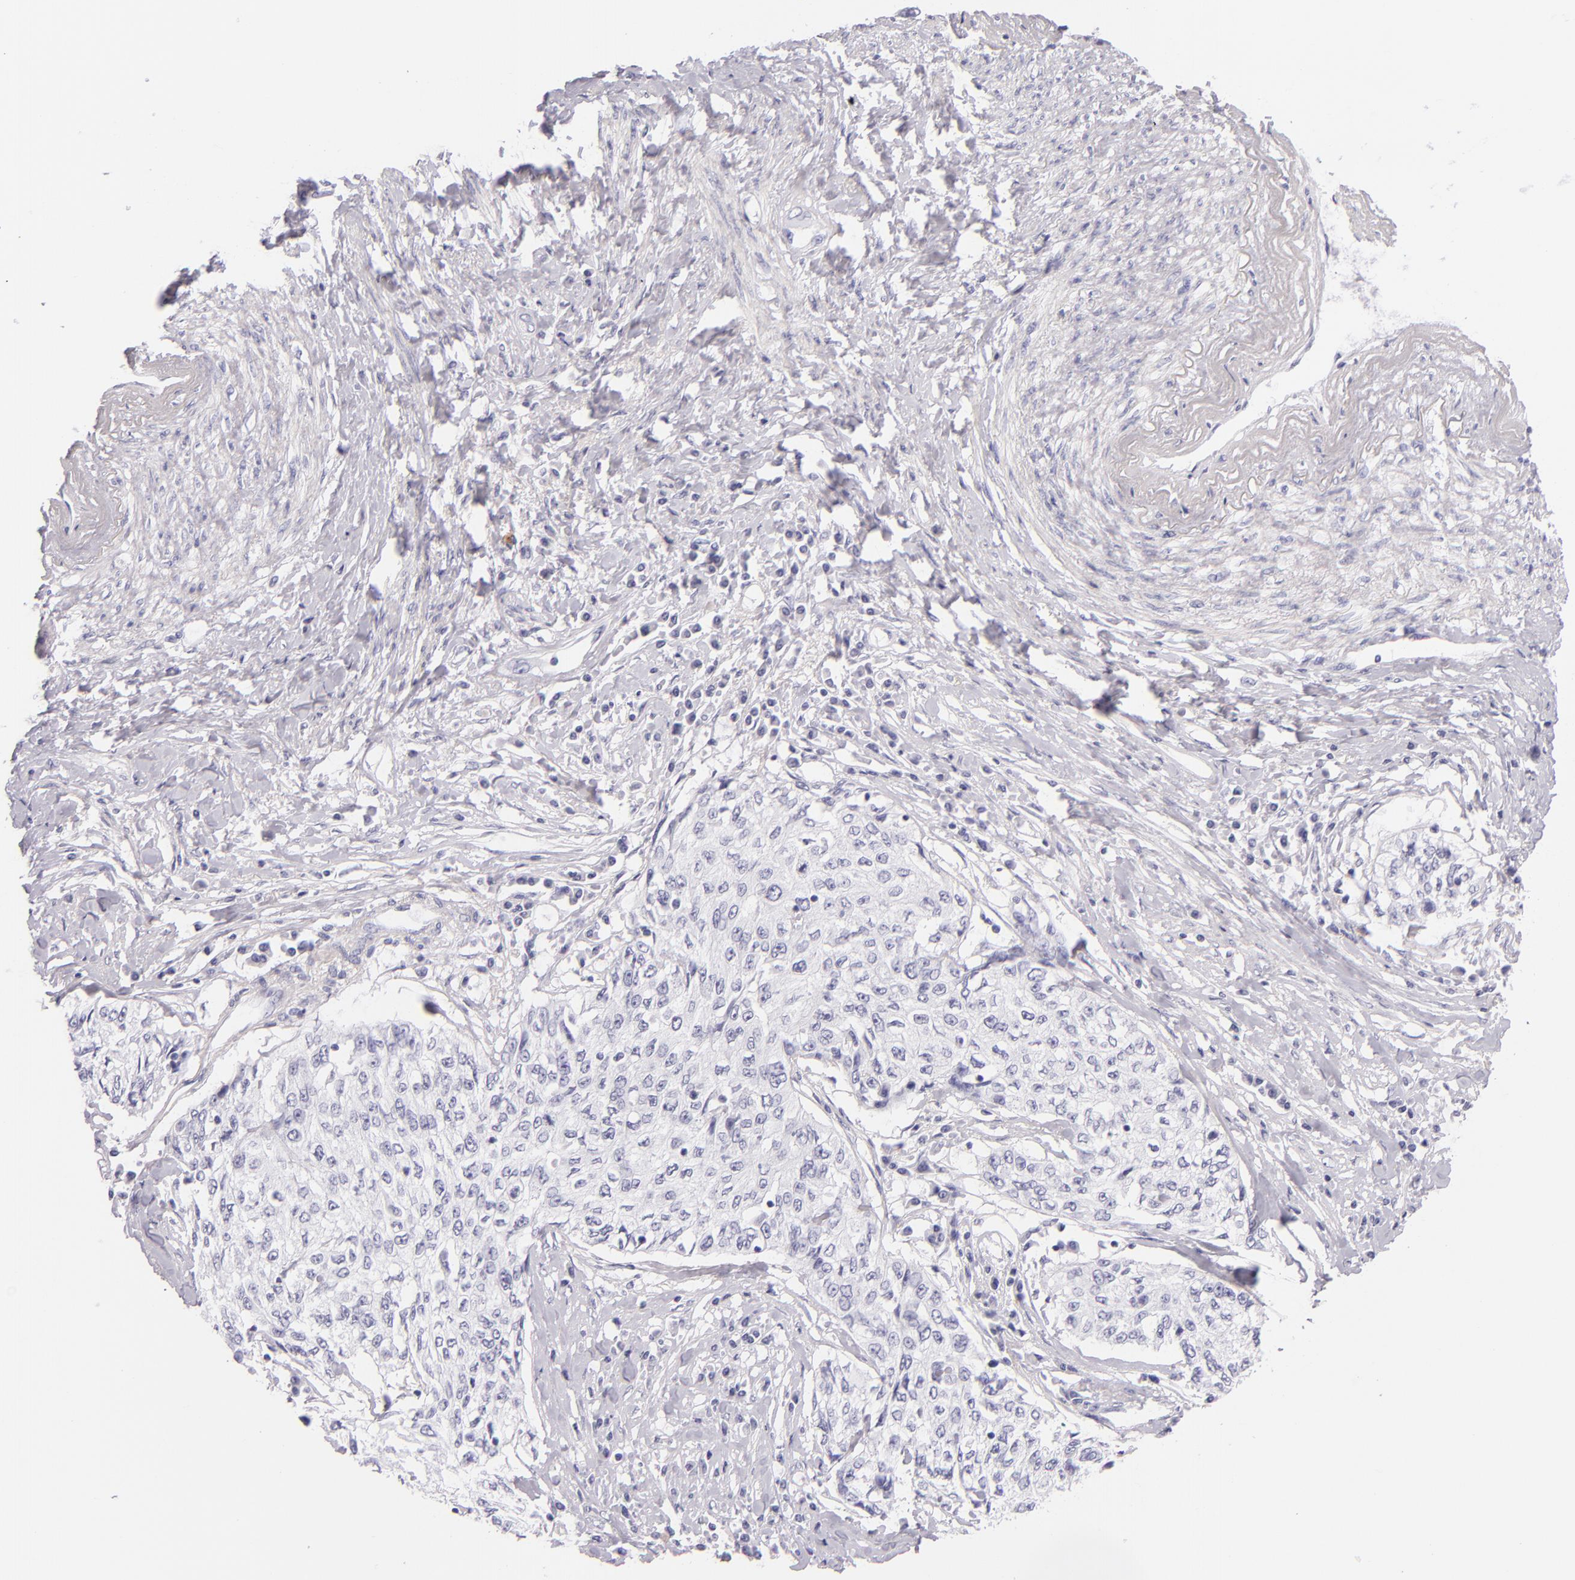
{"staining": {"intensity": "negative", "quantity": "none", "location": "none"}, "tissue": "cervical cancer", "cell_type": "Tumor cells", "image_type": "cancer", "snomed": [{"axis": "morphology", "description": "Squamous cell carcinoma, NOS"}, {"axis": "topography", "description": "Cervix"}], "caption": "Protein analysis of cervical squamous cell carcinoma demonstrates no significant staining in tumor cells. (Stains: DAB immunohistochemistry with hematoxylin counter stain, Microscopy: brightfield microscopy at high magnification).", "gene": "INA", "patient": {"sex": "female", "age": 57}}